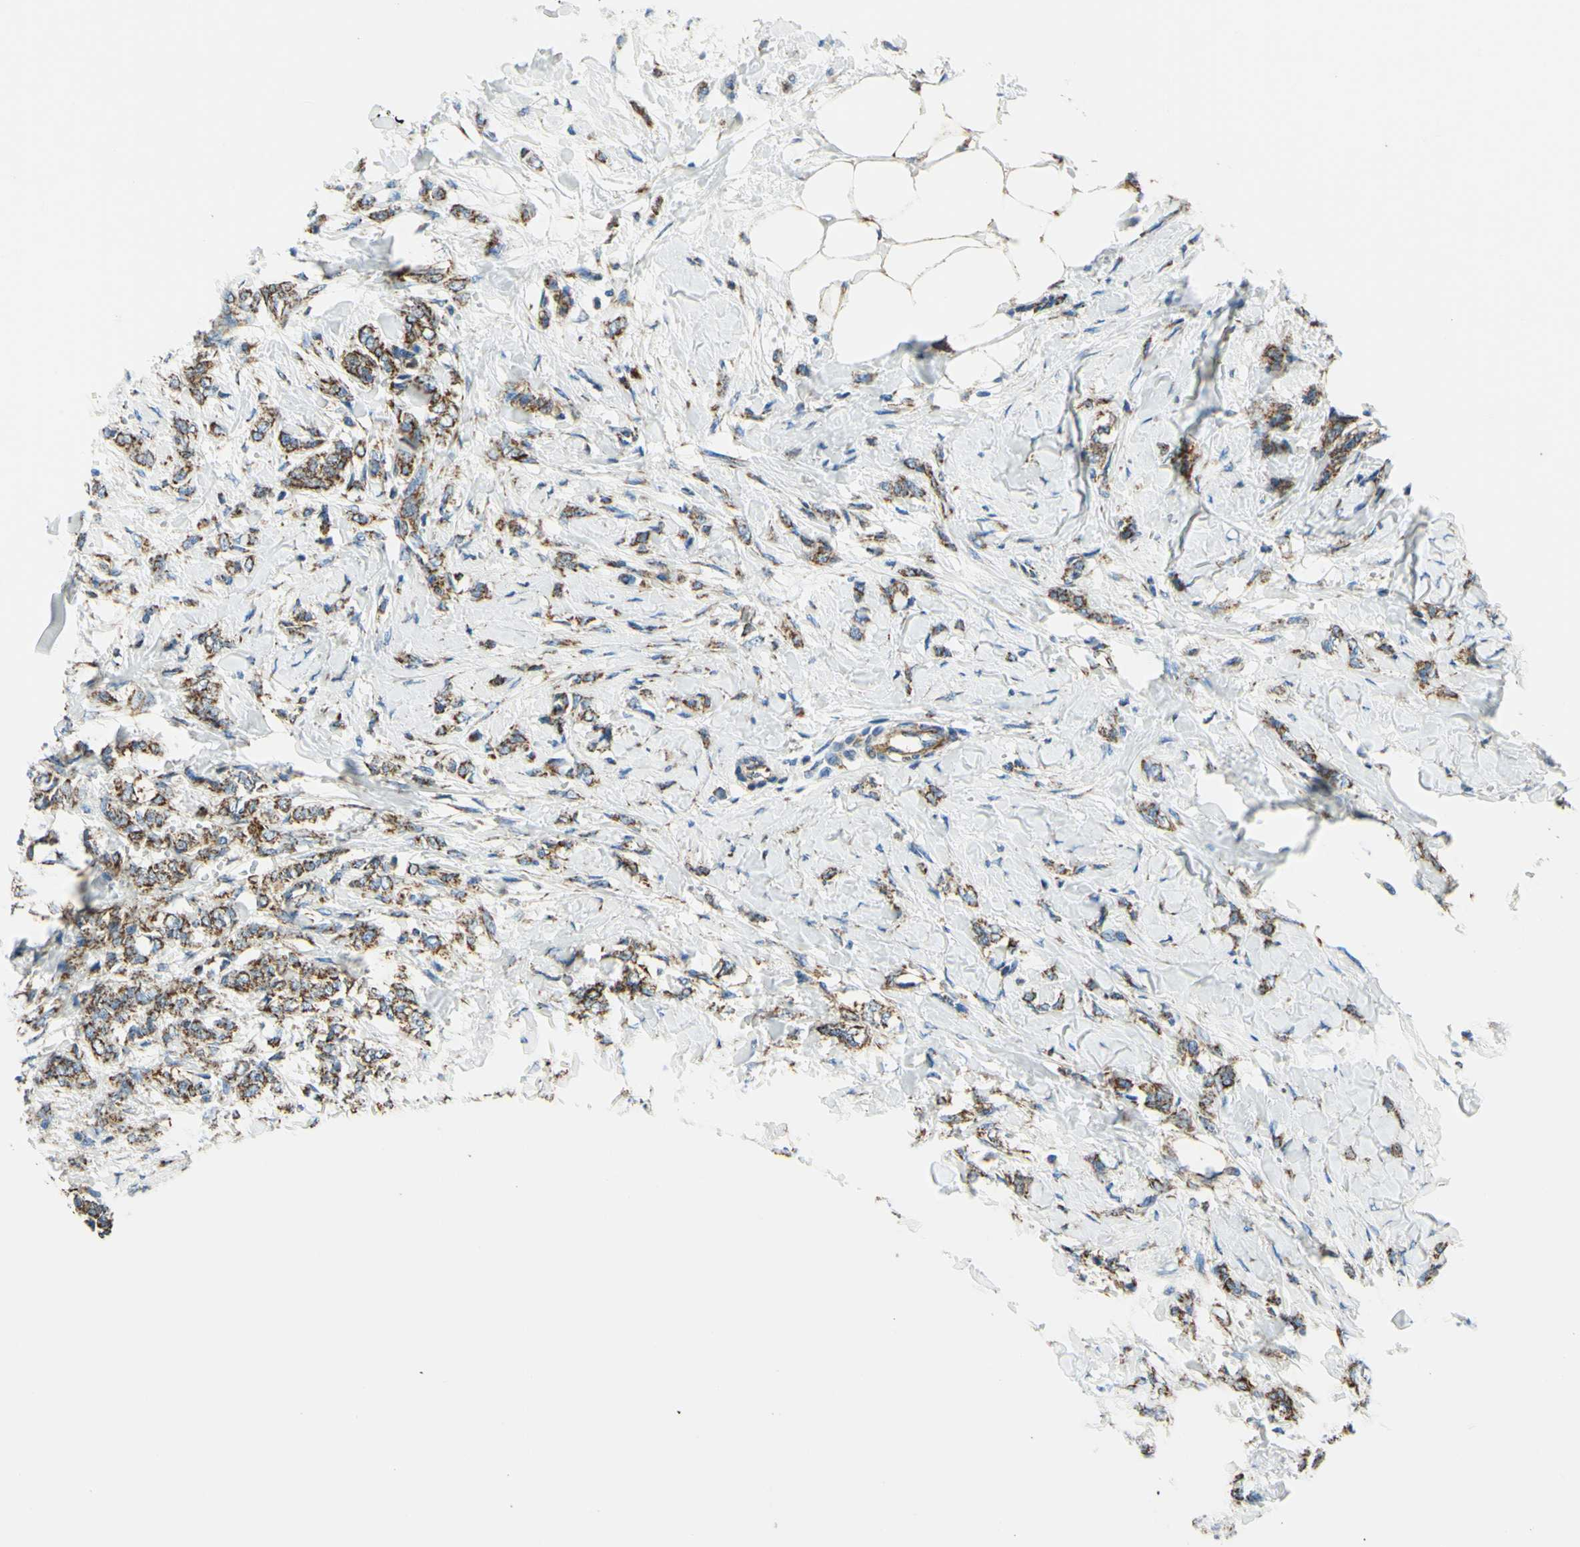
{"staining": {"intensity": "moderate", "quantity": ">75%", "location": "cytoplasmic/membranous"}, "tissue": "breast cancer", "cell_type": "Tumor cells", "image_type": "cancer", "snomed": [{"axis": "morphology", "description": "Lobular carcinoma, in situ"}, {"axis": "morphology", "description": "Lobular carcinoma"}, {"axis": "topography", "description": "Breast"}], "caption": "Breast lobular carcinoma was stained to show a protein in brown. There is medium levels of moderate cytoplasmic/membranous positivity in about >75% of tumor cells. Nuclei are stained in blue.", "gene": "MAVS", "patient": {"sex": "female", "age": 41}}